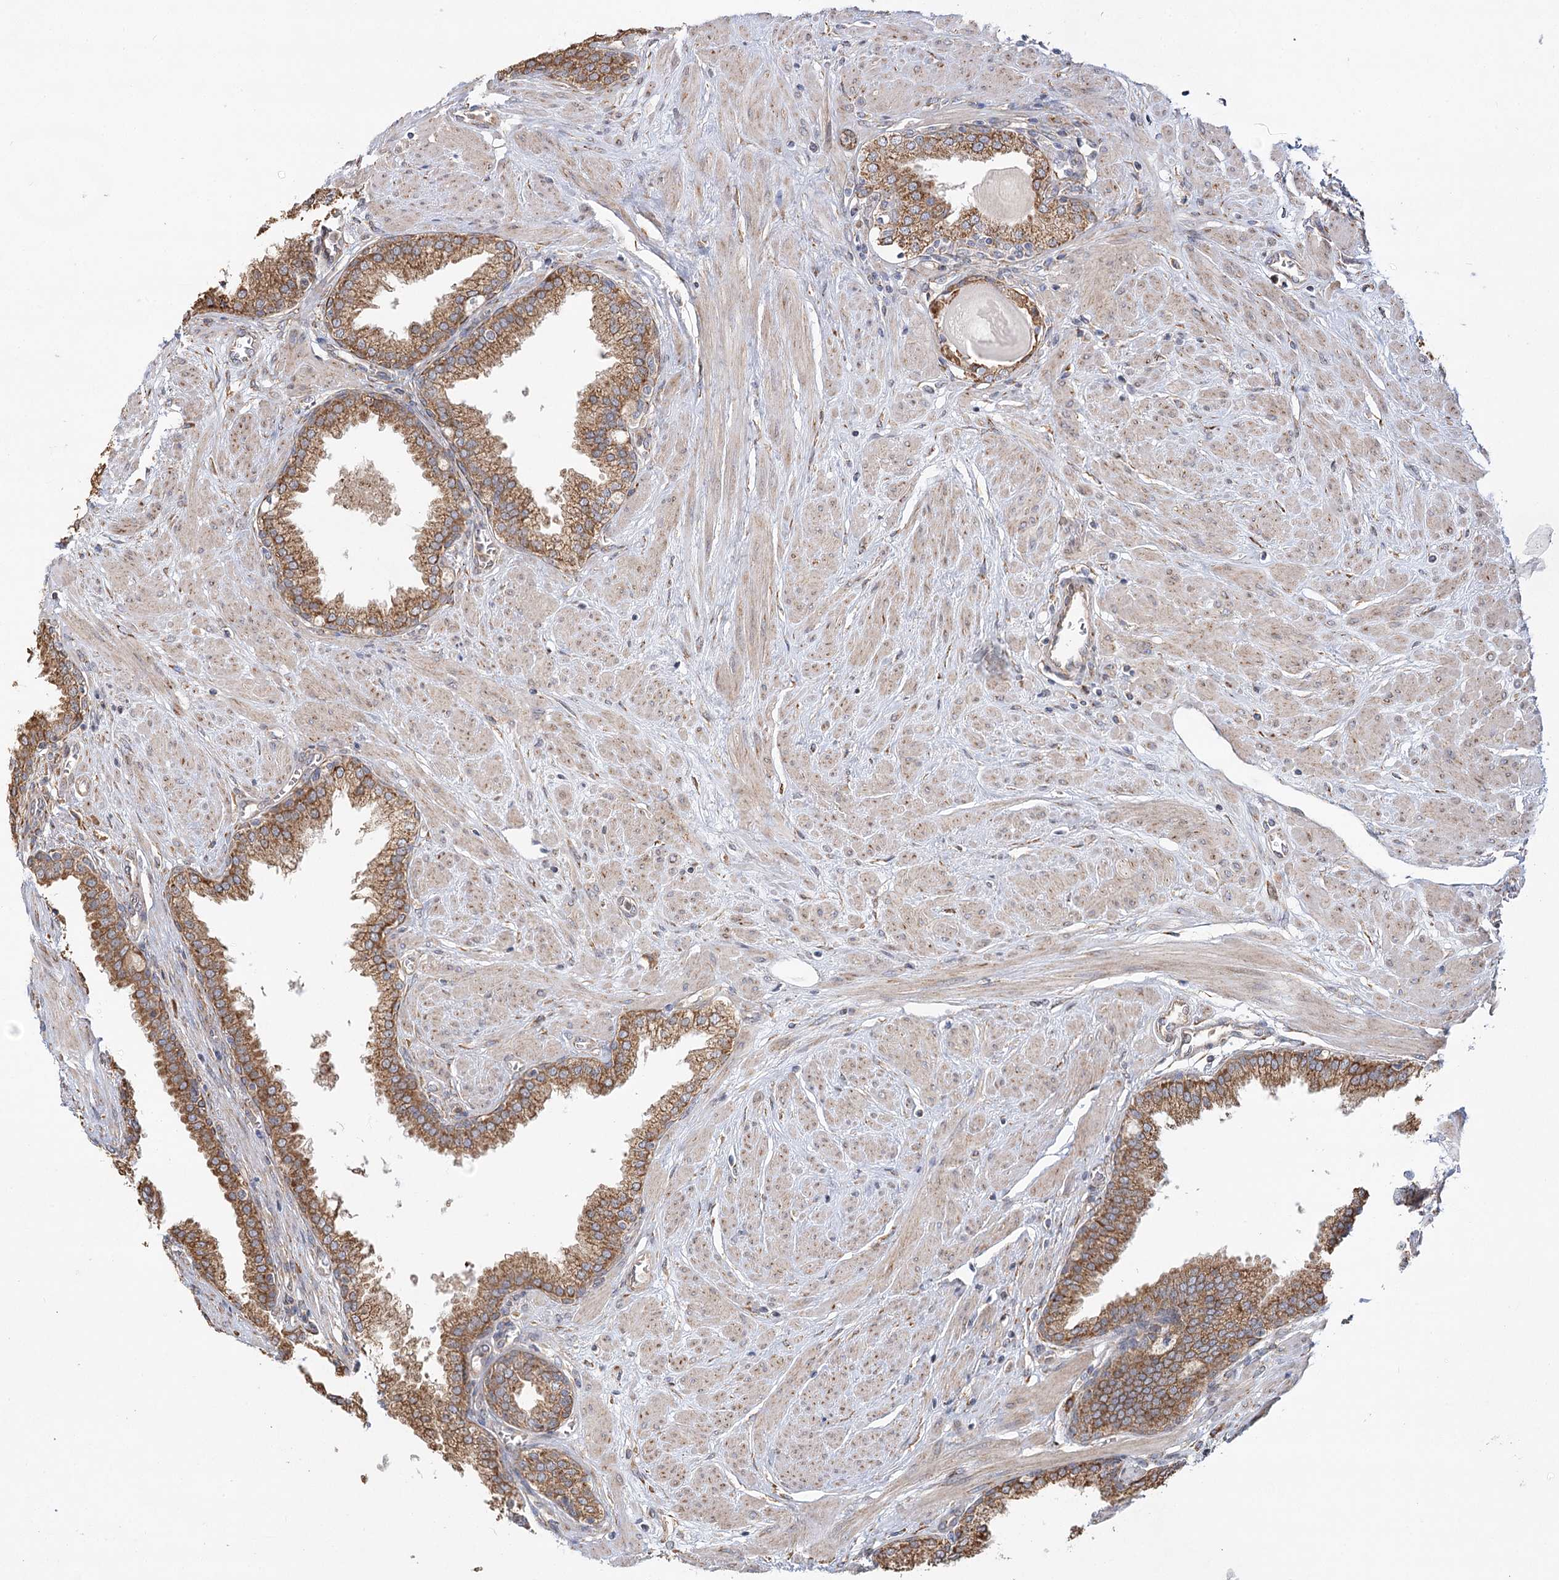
{"staining": {"intensity": "moderate", "quantity": ">75%", "location": "cytoplasmic/membranous"}, "tissue": "prostate", "cell_type": "Glandular cells", "image_type": "normal", "snomed": [{"axis": "morphology", "description": "Normal tissue, NOS"}, {"axis": "topography", "description": "Prostate"}], "caption": "This micrograph reveals IHC staining of unremarkable prostate, with medium moderate cytoplasmic/membranous expression in about >75% of glandular cells.", "gene": "ZFYVE16", "patient": {"sex": "male", "age": 51}}